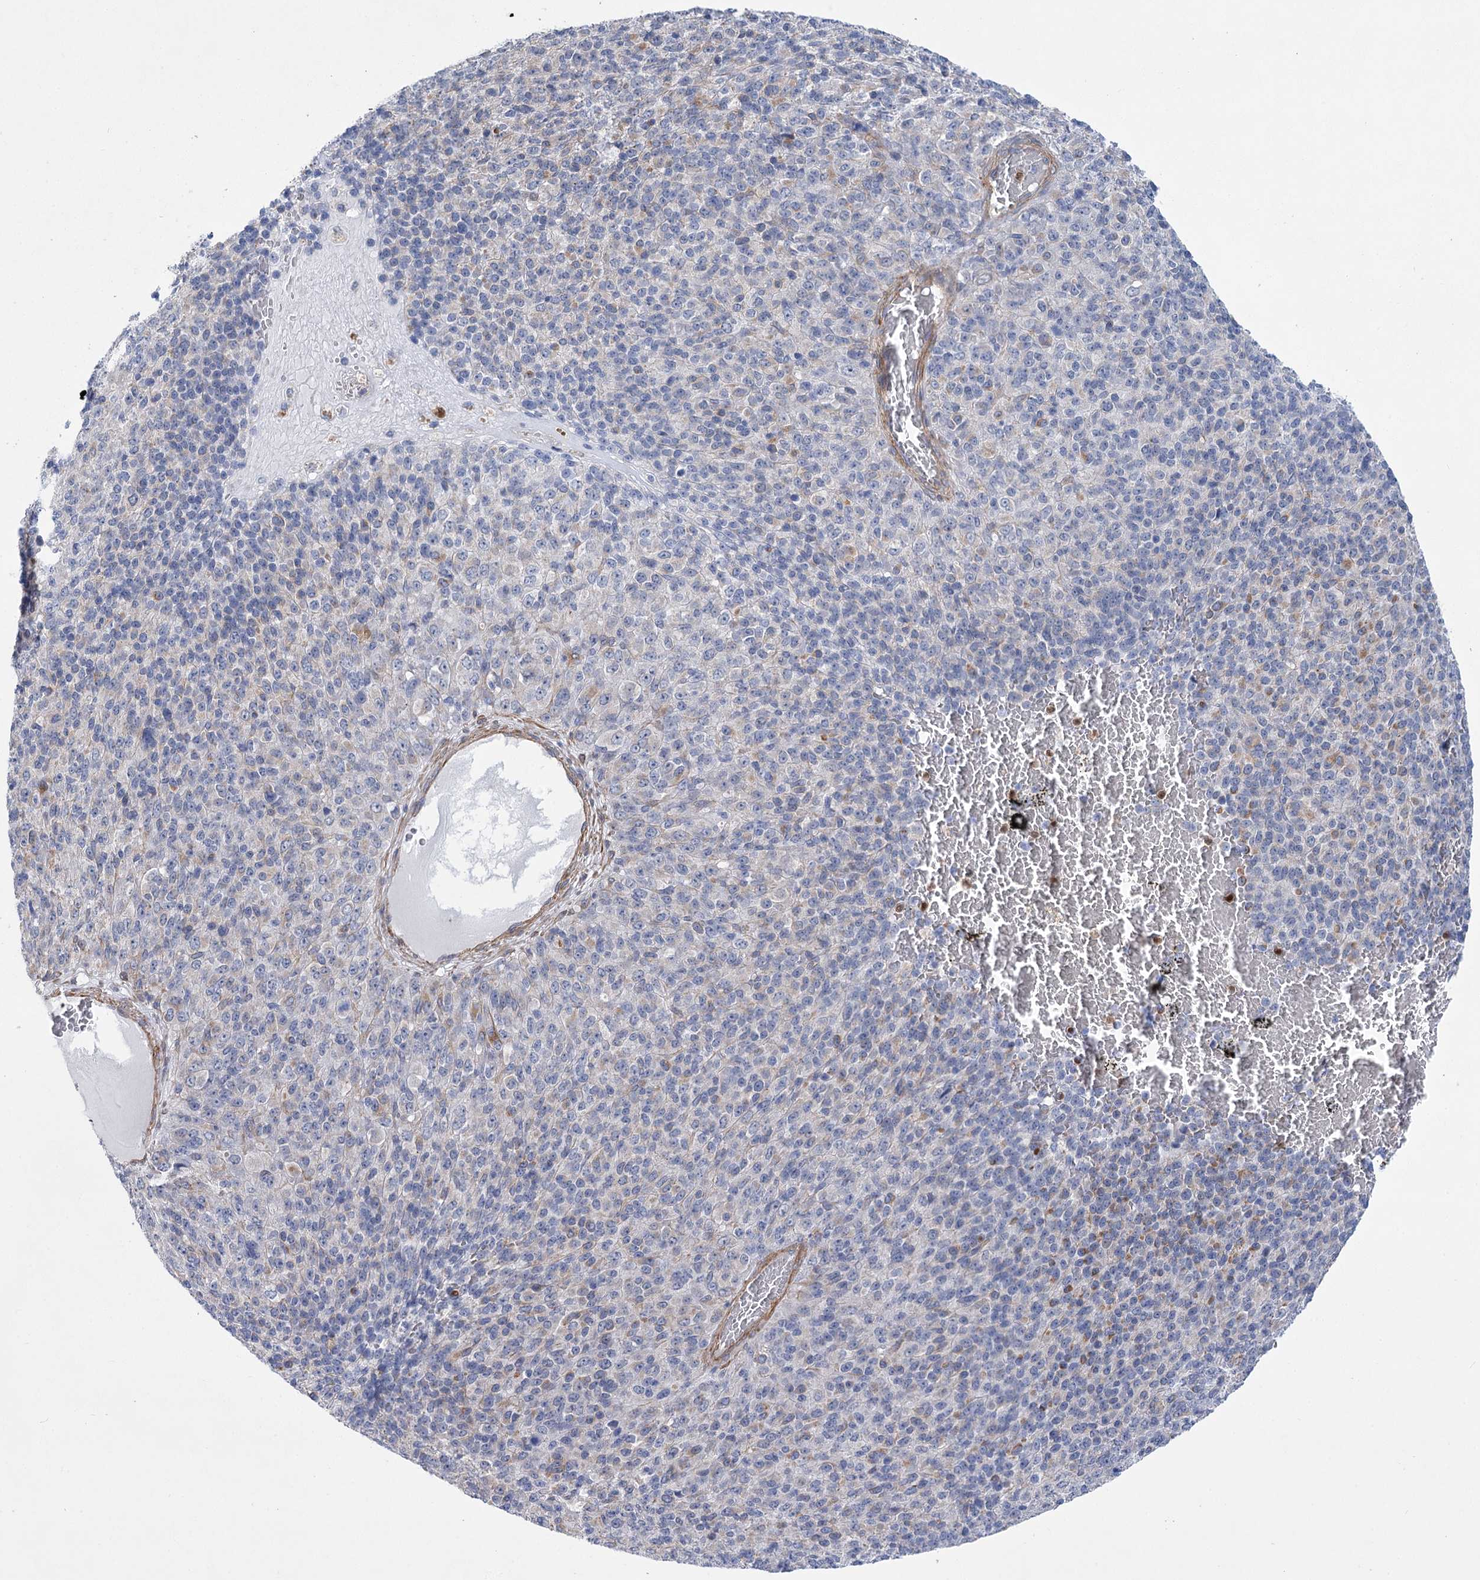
{"staining": {"intensity": "weak", "quantity": "<25%", "location": "cytoplasmic/membranous"}, "tissue": "melanoma", "cell_type": "Tumor cells", "image_type": "cancer", "snomed": [{"axis": "morphology", "description": "Malignant melanoma, Metastatic site"}, {"axis": "topography", "description": "Brain"}], "caption": "Tumor cells show no significant expression in melanoma. The staining was performed using DAB (3,3'-diaminobenzidine) to visualize the protein expression in brown, while the nuclei were stained in blue with hematoxylin (Magnification: 20x).", "gene": "THAP6", "patient": {"sex": "female", "age": 56}}